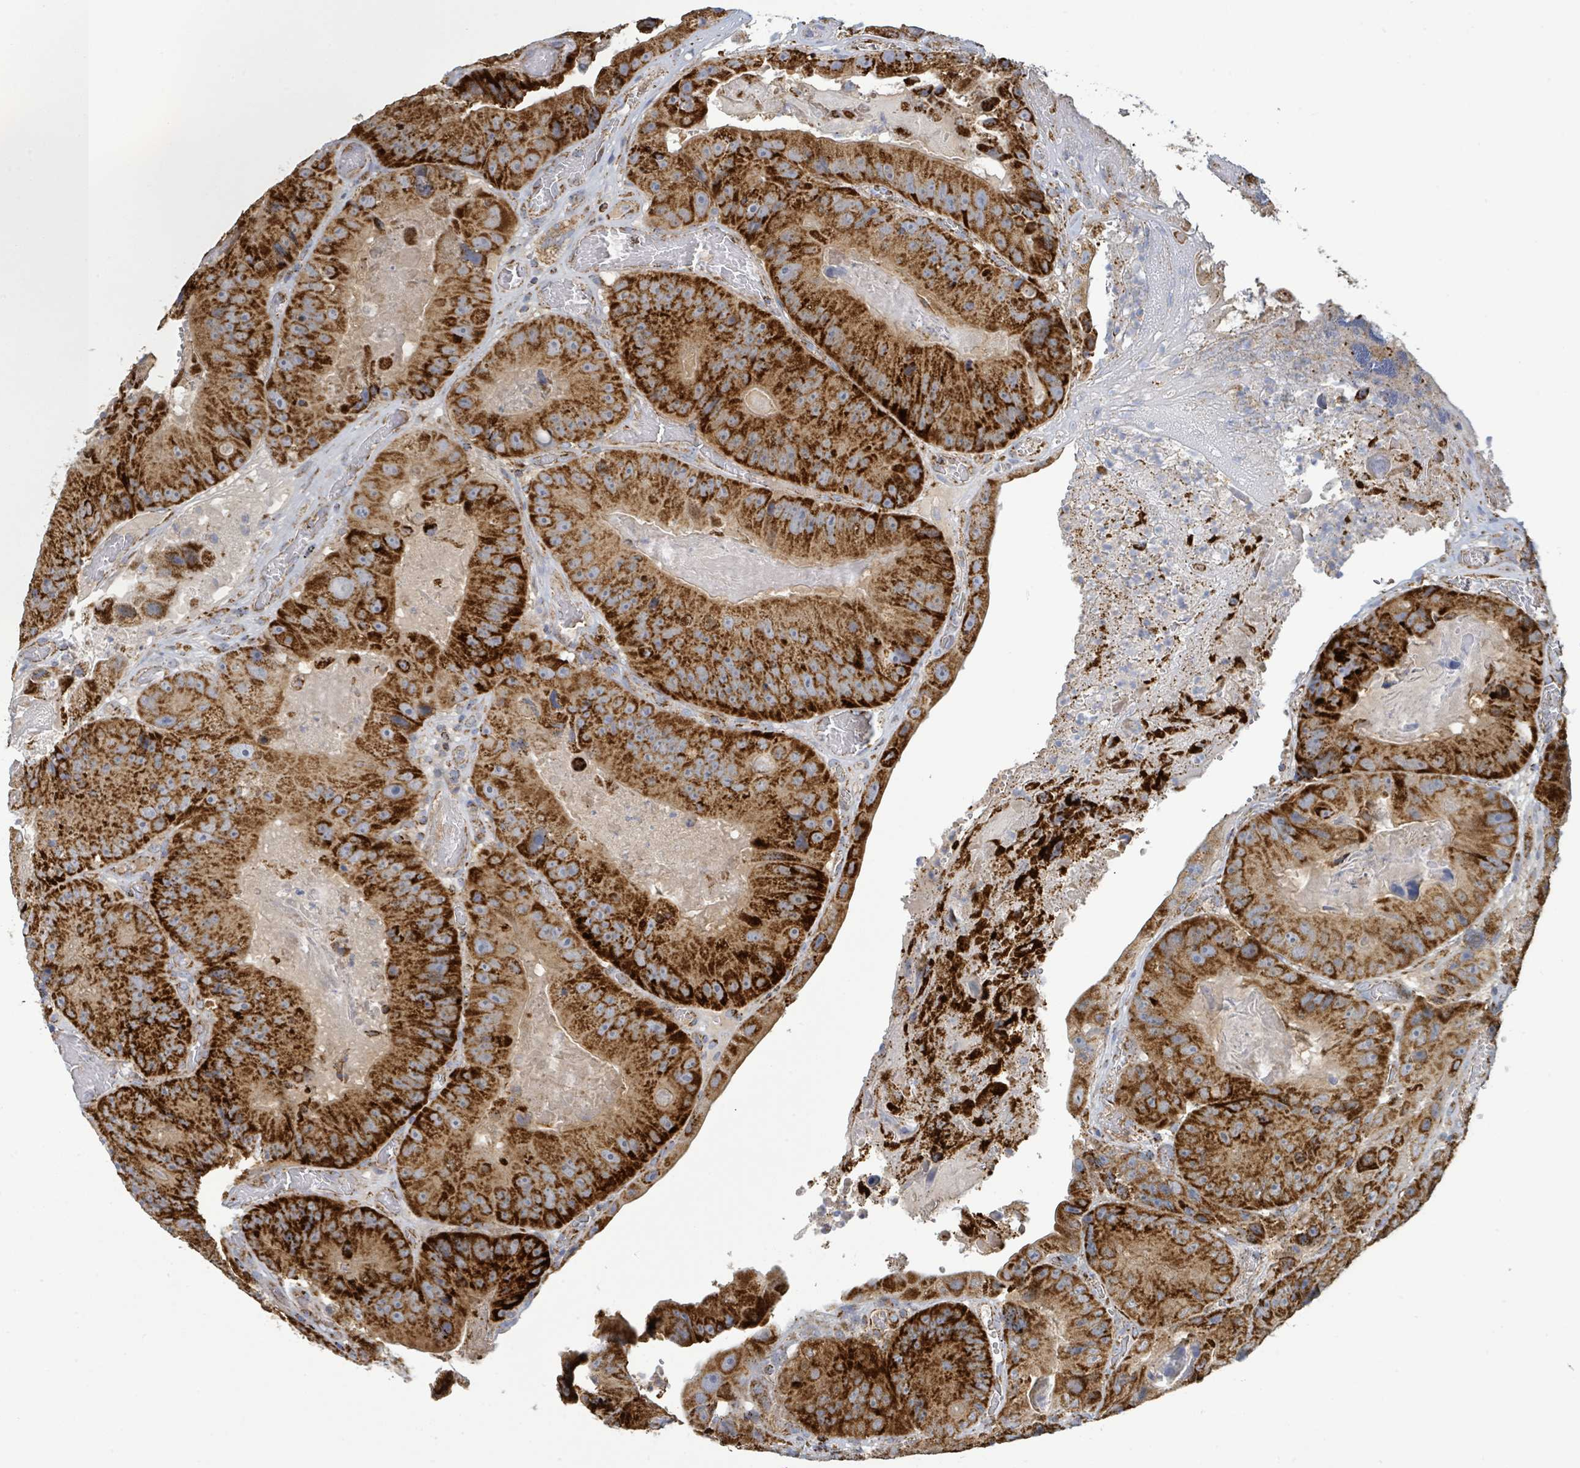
{"staining": {"intensity": "strong", "quantity": ">75%", "location": "cytoplasmic/membranous"}, "tissue": "colorectal cancer", "cell_type": "Tumor cells", "image_type": "cancer", "snomed": [{"axis": "morphology", "description": "Adenocarcinoma, NOS"}, {"axis": "topography", "description": "Colon"}], "caption": "A high amount of strong cytoplasmic/membranous staining is present in about >75% of tumor cells in colorectal cancer tissue.", "gene": "SUCLG2", "patient": {"sex": "female", "age": 86}}